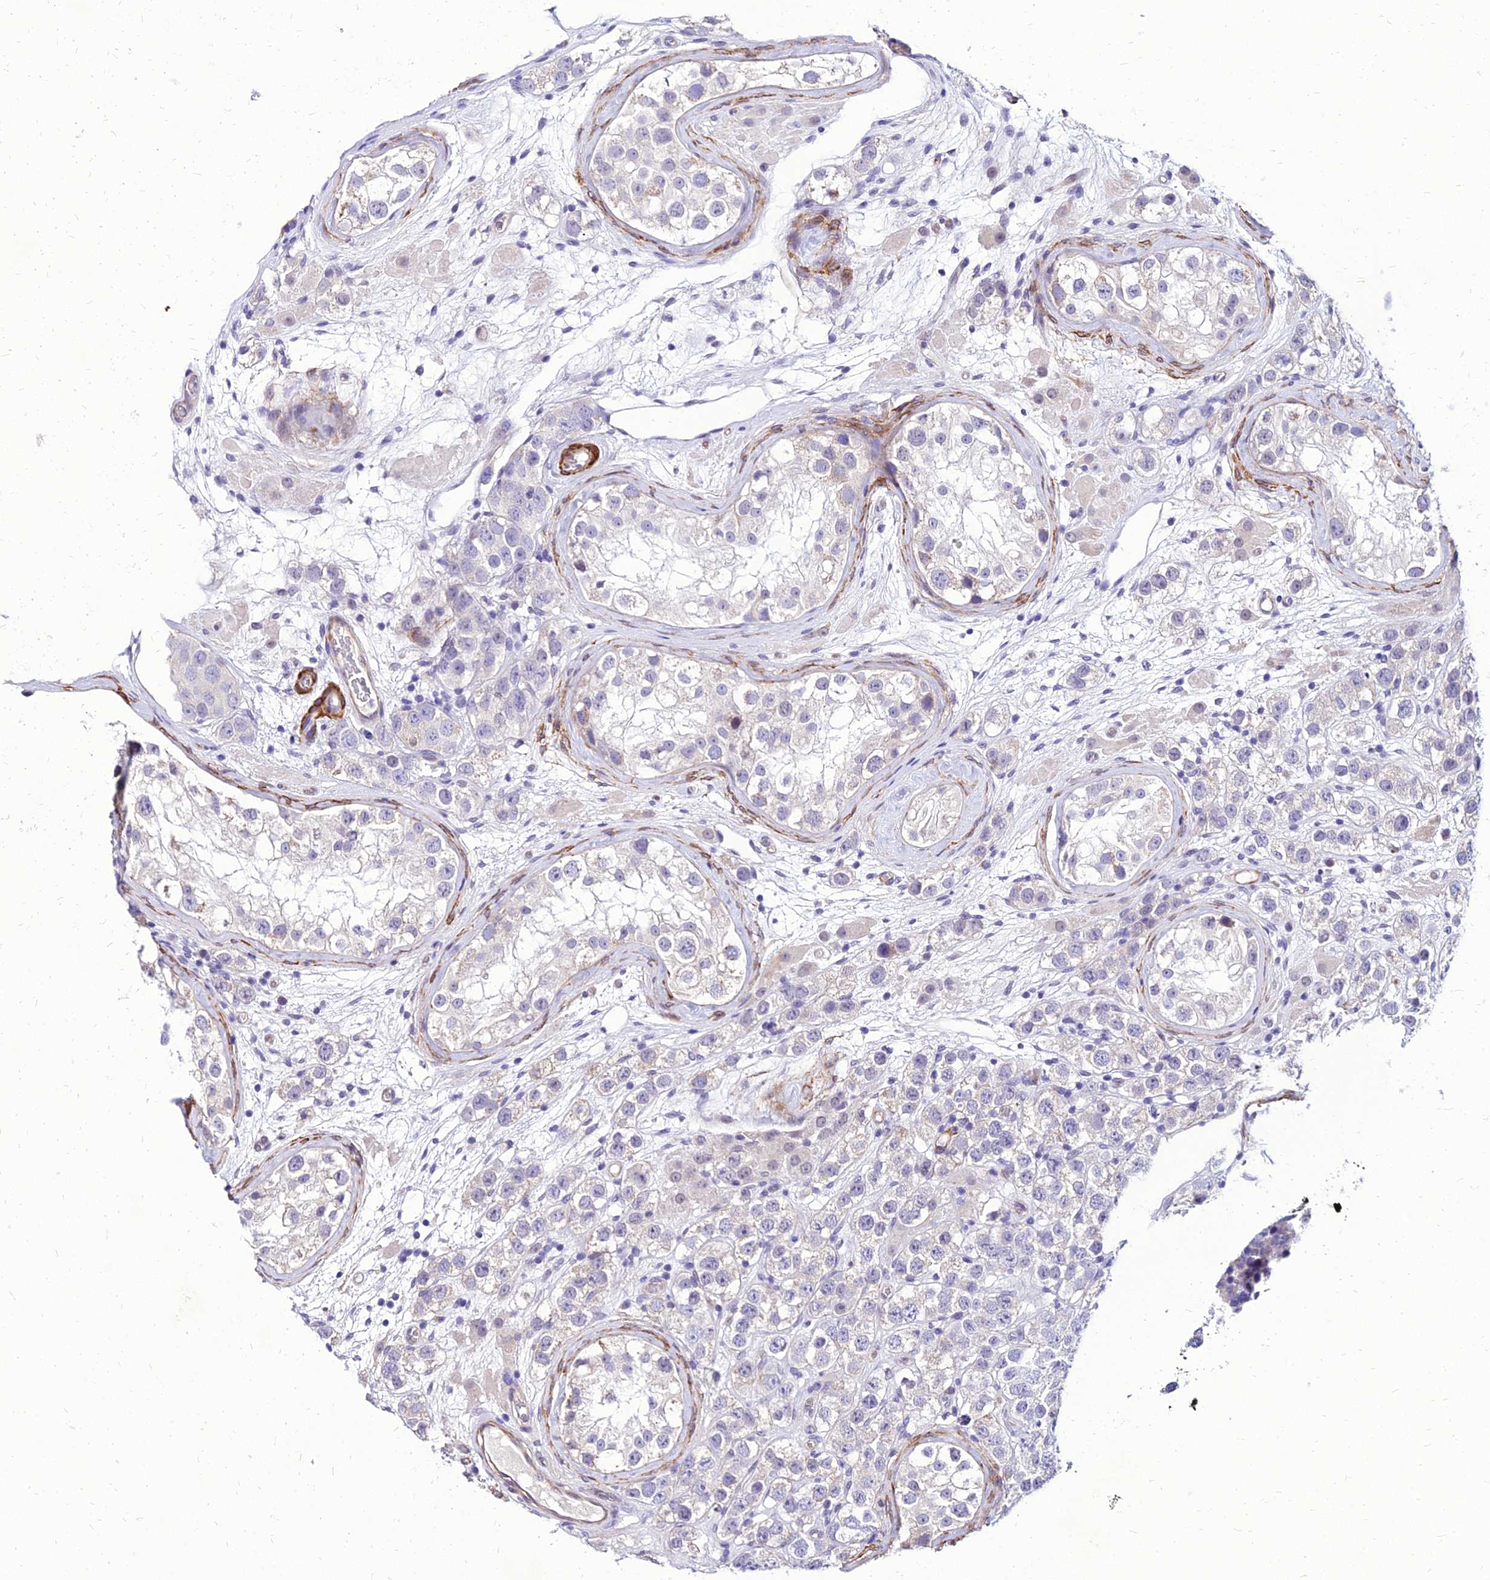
{"staining": {"intensity": "negative", "quantity": "none", "location": "none"}, "tissue": "testis cancer", "cell_type": "Tumor cells", "image_type": "cancer", "snomed": [{"axis": "morphology", "description": "Seminoma, NOS"}, {"axis": "topography", "description": "Testis"}], "caption": "The histopathology image shows no staining of tumor cells in testis cancer (seminoma).", "gene": "YEATS2", "patient": {"sex": "male", "age": 28}}